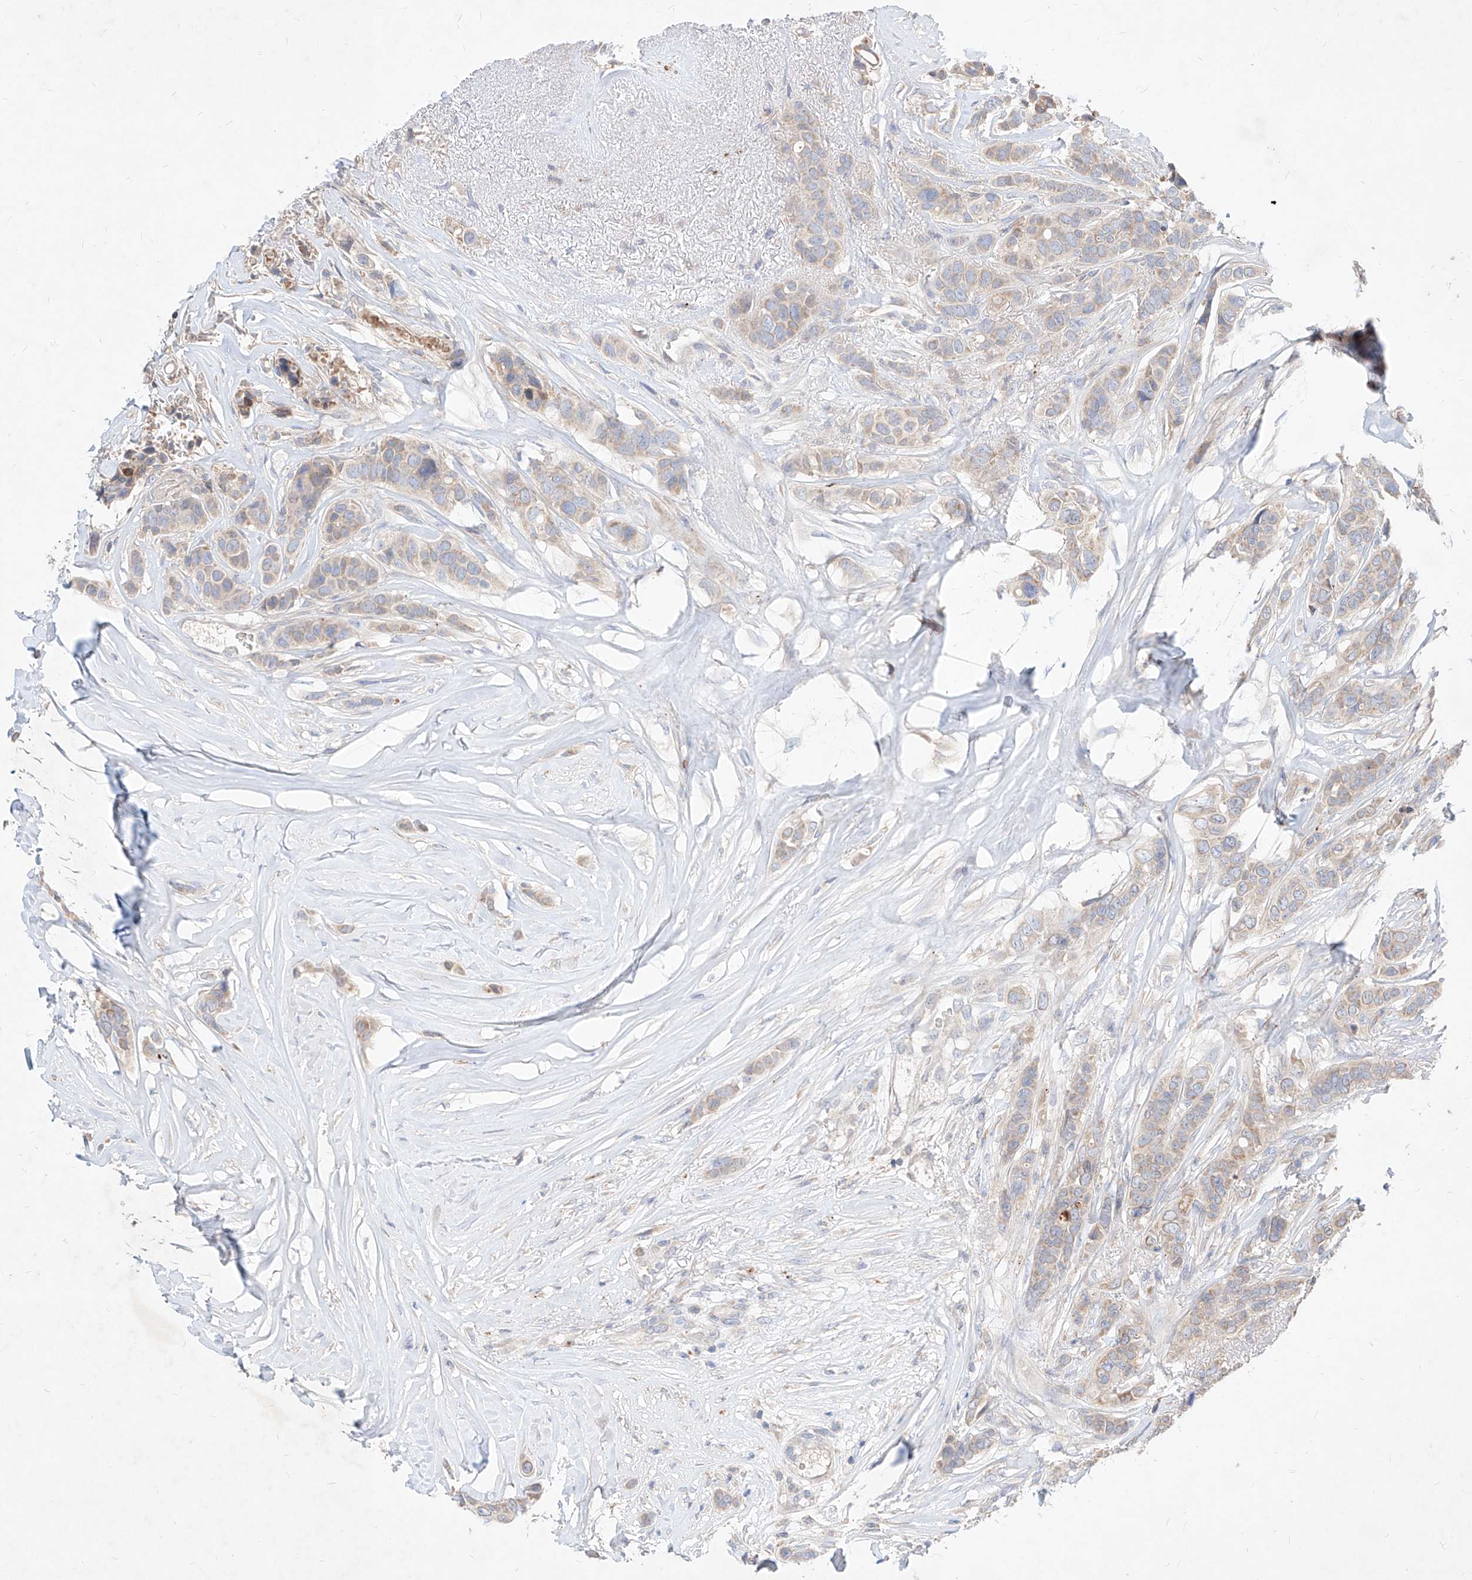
{"staining": {"intensity": "weak", "quantity": "25%-75%", "location": "cytoplasmic/membranous"}, "tissue": "breast cancer", "cell_type": "Tumor cells", "image_type": "cancer", "snomed": [{"axis": "morphology", "description": "Lobular carcinoma"}, {"axis": "topography", "description": "Breast"}], "caption": "Brown immunohistochemical staining in human breast lobular carcinoma demonstrates weak cytoplasmic/membranous expression in approximately 25%-75% of tumor cells.", "gene": "TSNAX", "patient": {"sex": "female", "age": 51}}